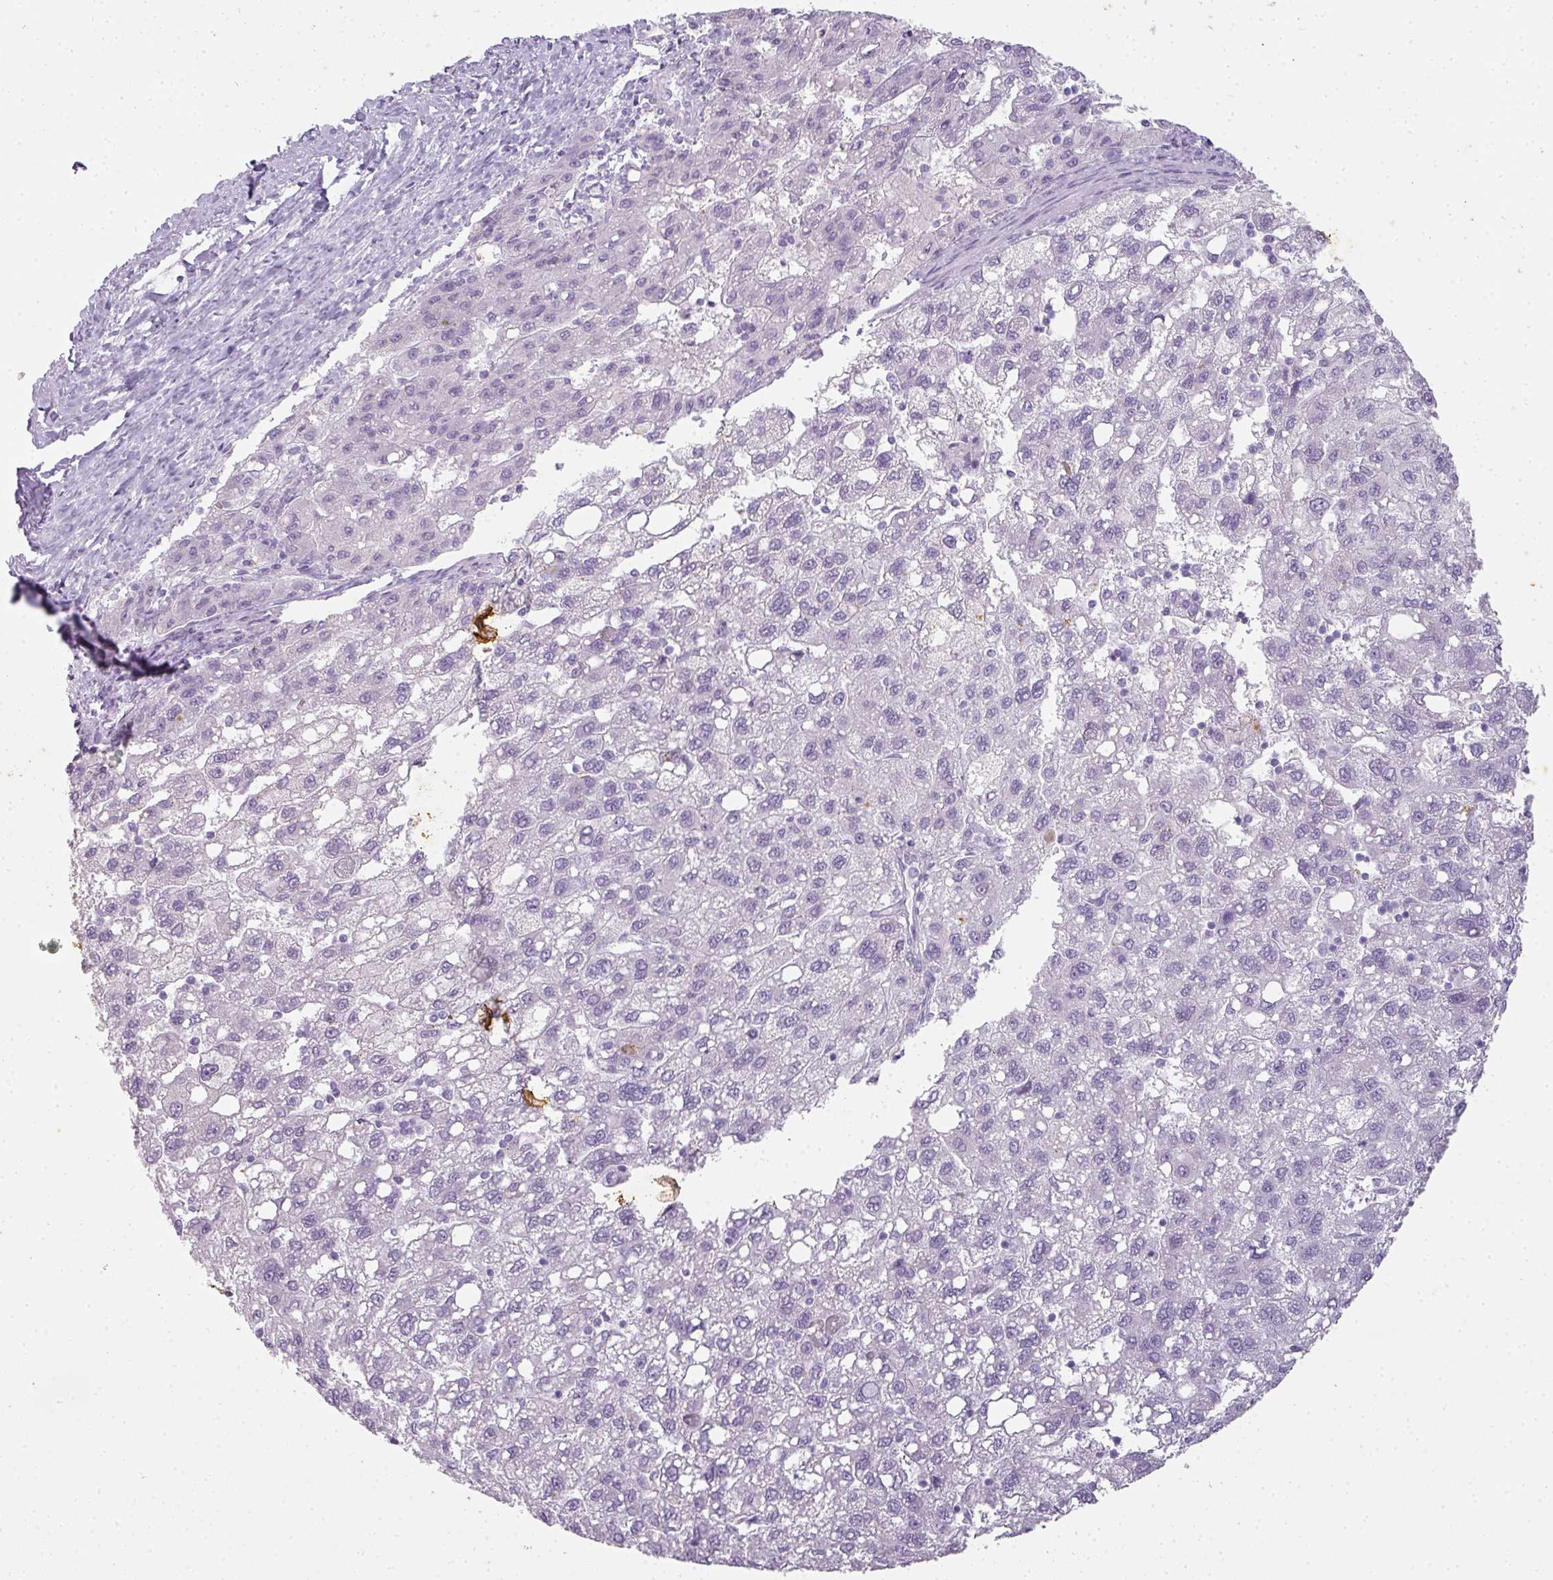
{"staining": {"intensity": "negative", "quantity": "none", "location": "none"}, "tissue": "liver cancer", "cell_type": "Tumor cells", "image_type": "cancer", "snomed": [{"axis": "morphology", "description": "Carcinoma, Hepatocellular, NOS"}, {"axis": "topography", "description": "Liver"}], "caption": "Tumor cells are negative for protein expression in human liver hepatocellular carcinoma.", "gene": "RBMY1F", "patient": {"sex": "female", "age": 82}}